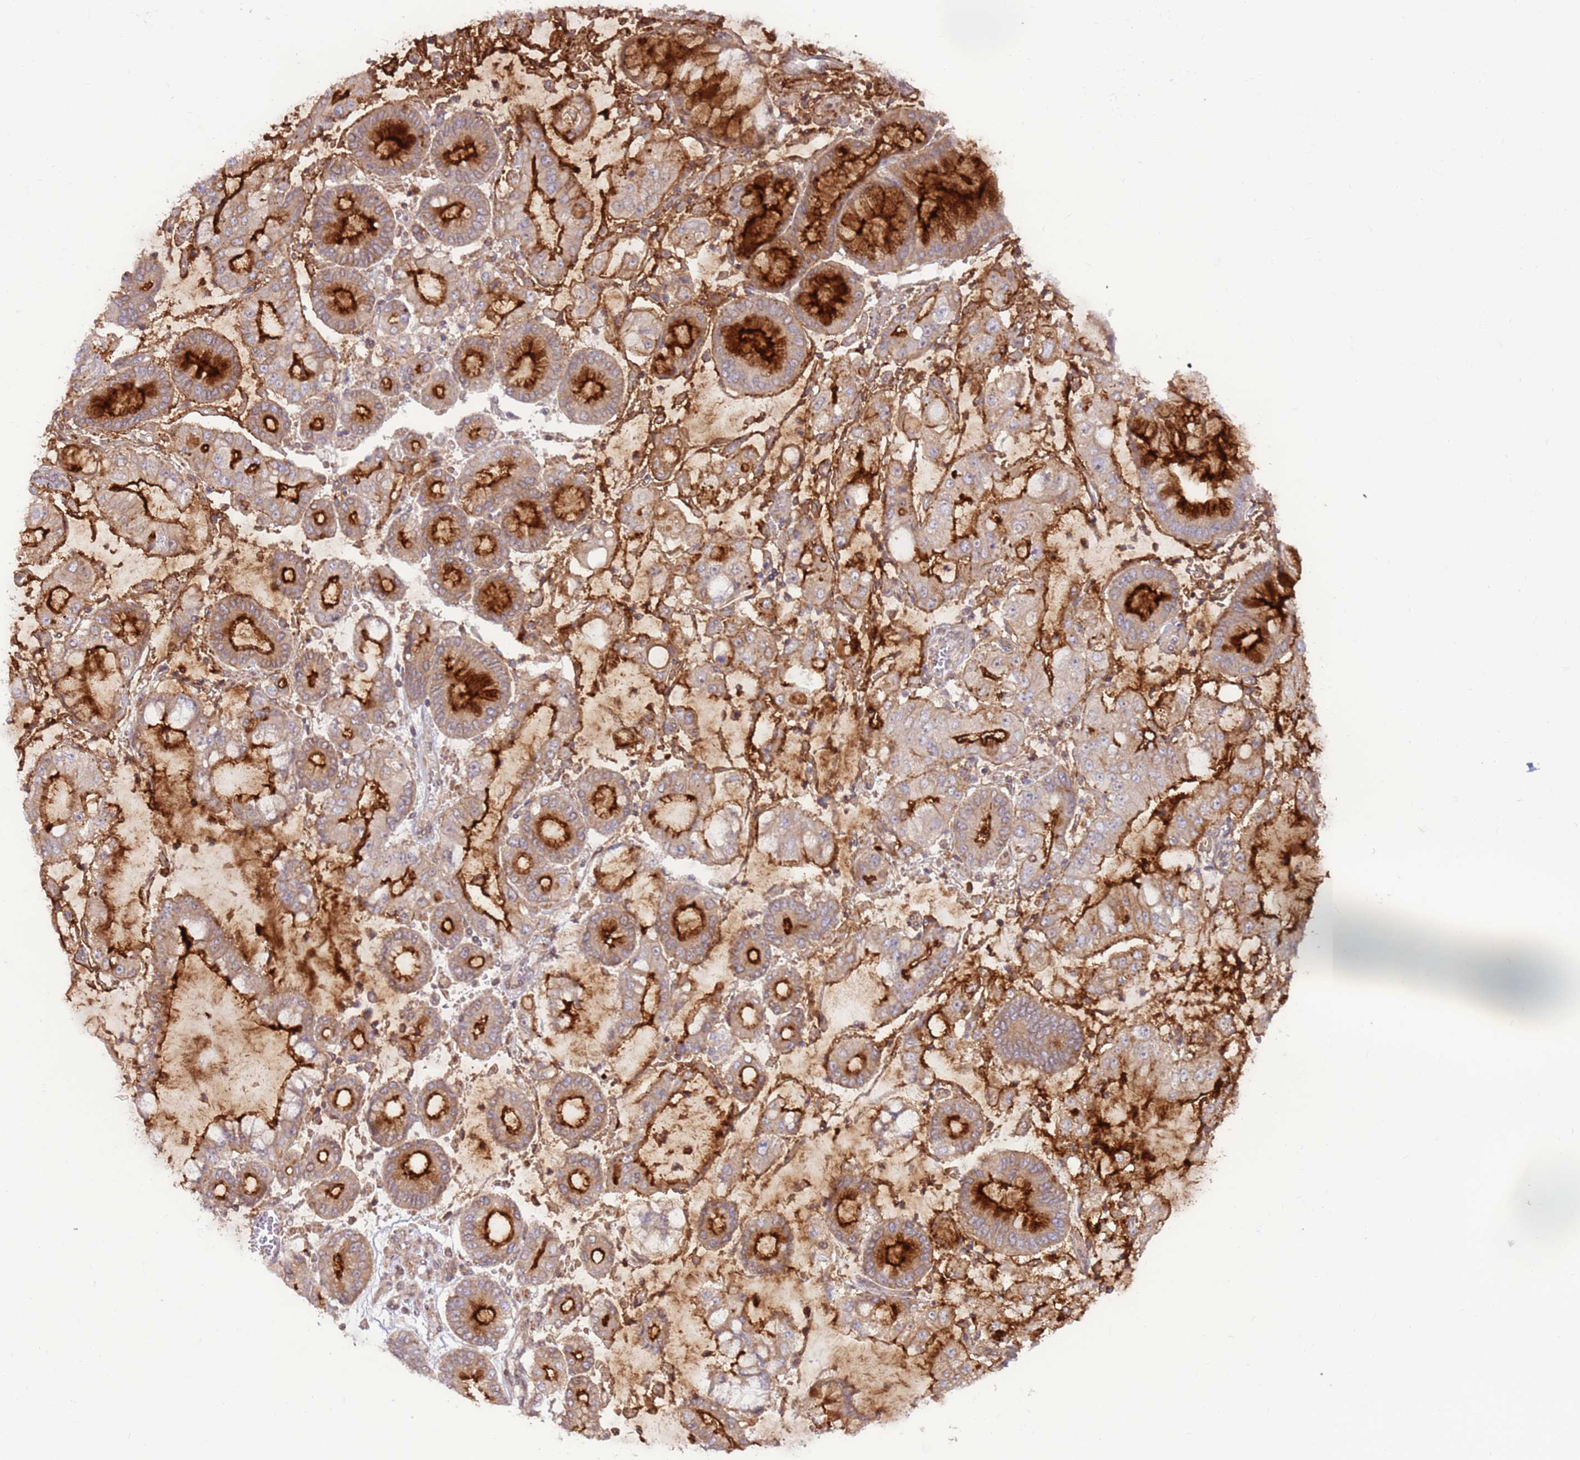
{"staining": {"intensity": "strong", "quantity": ">75%", "location": "cytoplasmic/membranous"}, "tissue": "stomach cancer", "cell_type": "Tumor cells", "image_type": "cancer", "snomed": [{"axis": "morphology", "description": "Adenocarcinoma, NOS"}, {"axis": "topography", "description": "Stomach"}], "caption": "Stomach cancer stained with immunohistochemistry (IHC) demonstrates strong cytoplasmic/membranous expression in about >75% of tumor cells.", "gene": "DDX19B", "patient": {"sex": "male", "age": 76}}